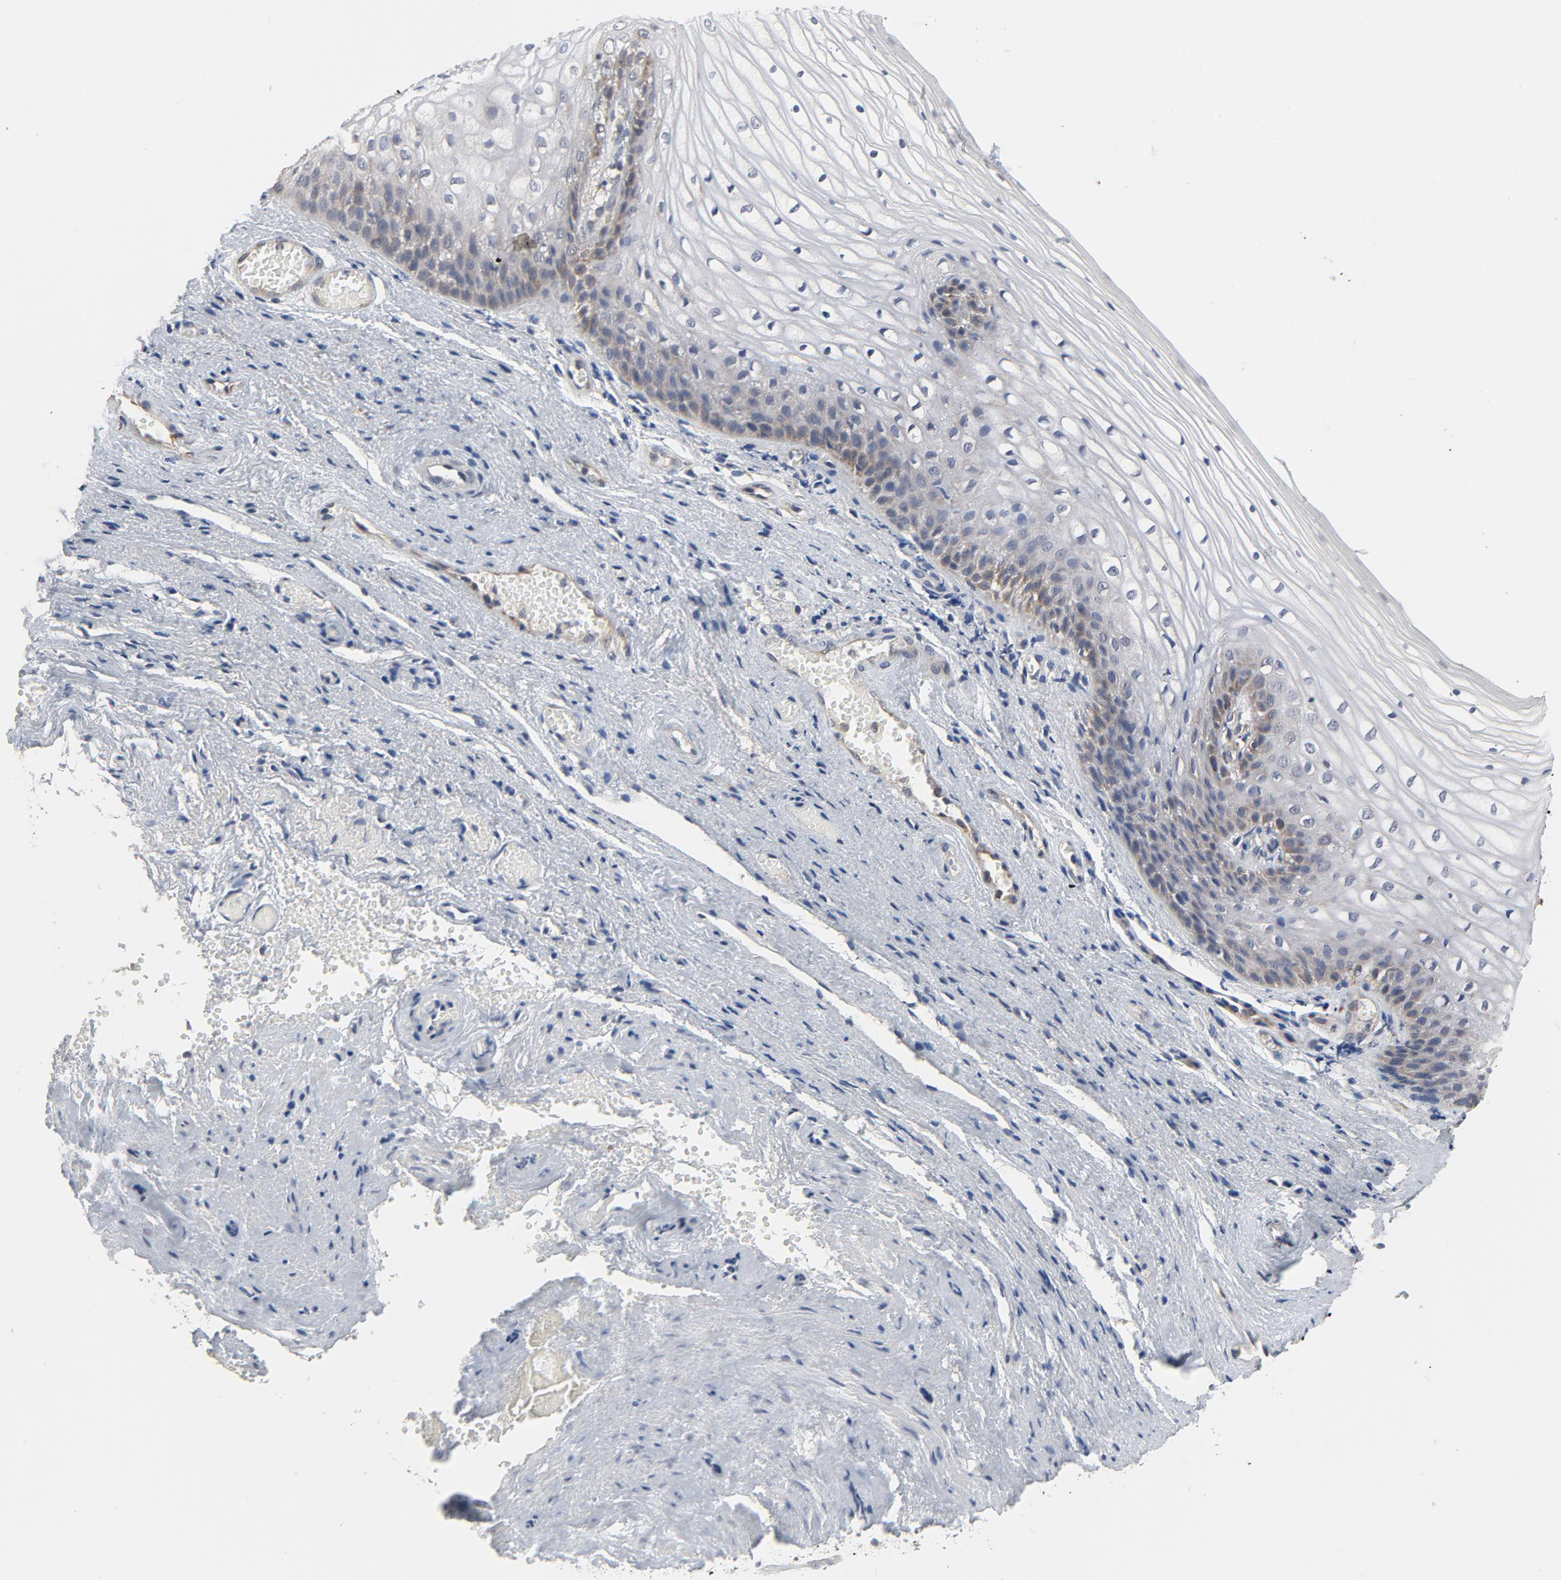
{"staining": {"intensity": "moderate", "quantity": "<25%", "location": "cytoplasmic/membranous"}, "tissue": "vagina", "cell_type": "Squamous epithelial cells", "image_type": "normal", "snomed": [{"axis": "morphology", "description": "Normal tissue, NOS"}, {"axis": "topography", "description": "Vagina"}], "caption": "Immunohistochemistry (IHC) photomicrograph of unremarkable vagina: human vagina stained using immunohistochemistry (IHC) shows low levels of moderate protein expression localized specifically in the cytoplasmic/membranous of squamous epithelial cells, appearing as a cytoplasmic/membranous brown color.", "gene": "C14orf119", "patient": {"sex": "female", "age": 34}}